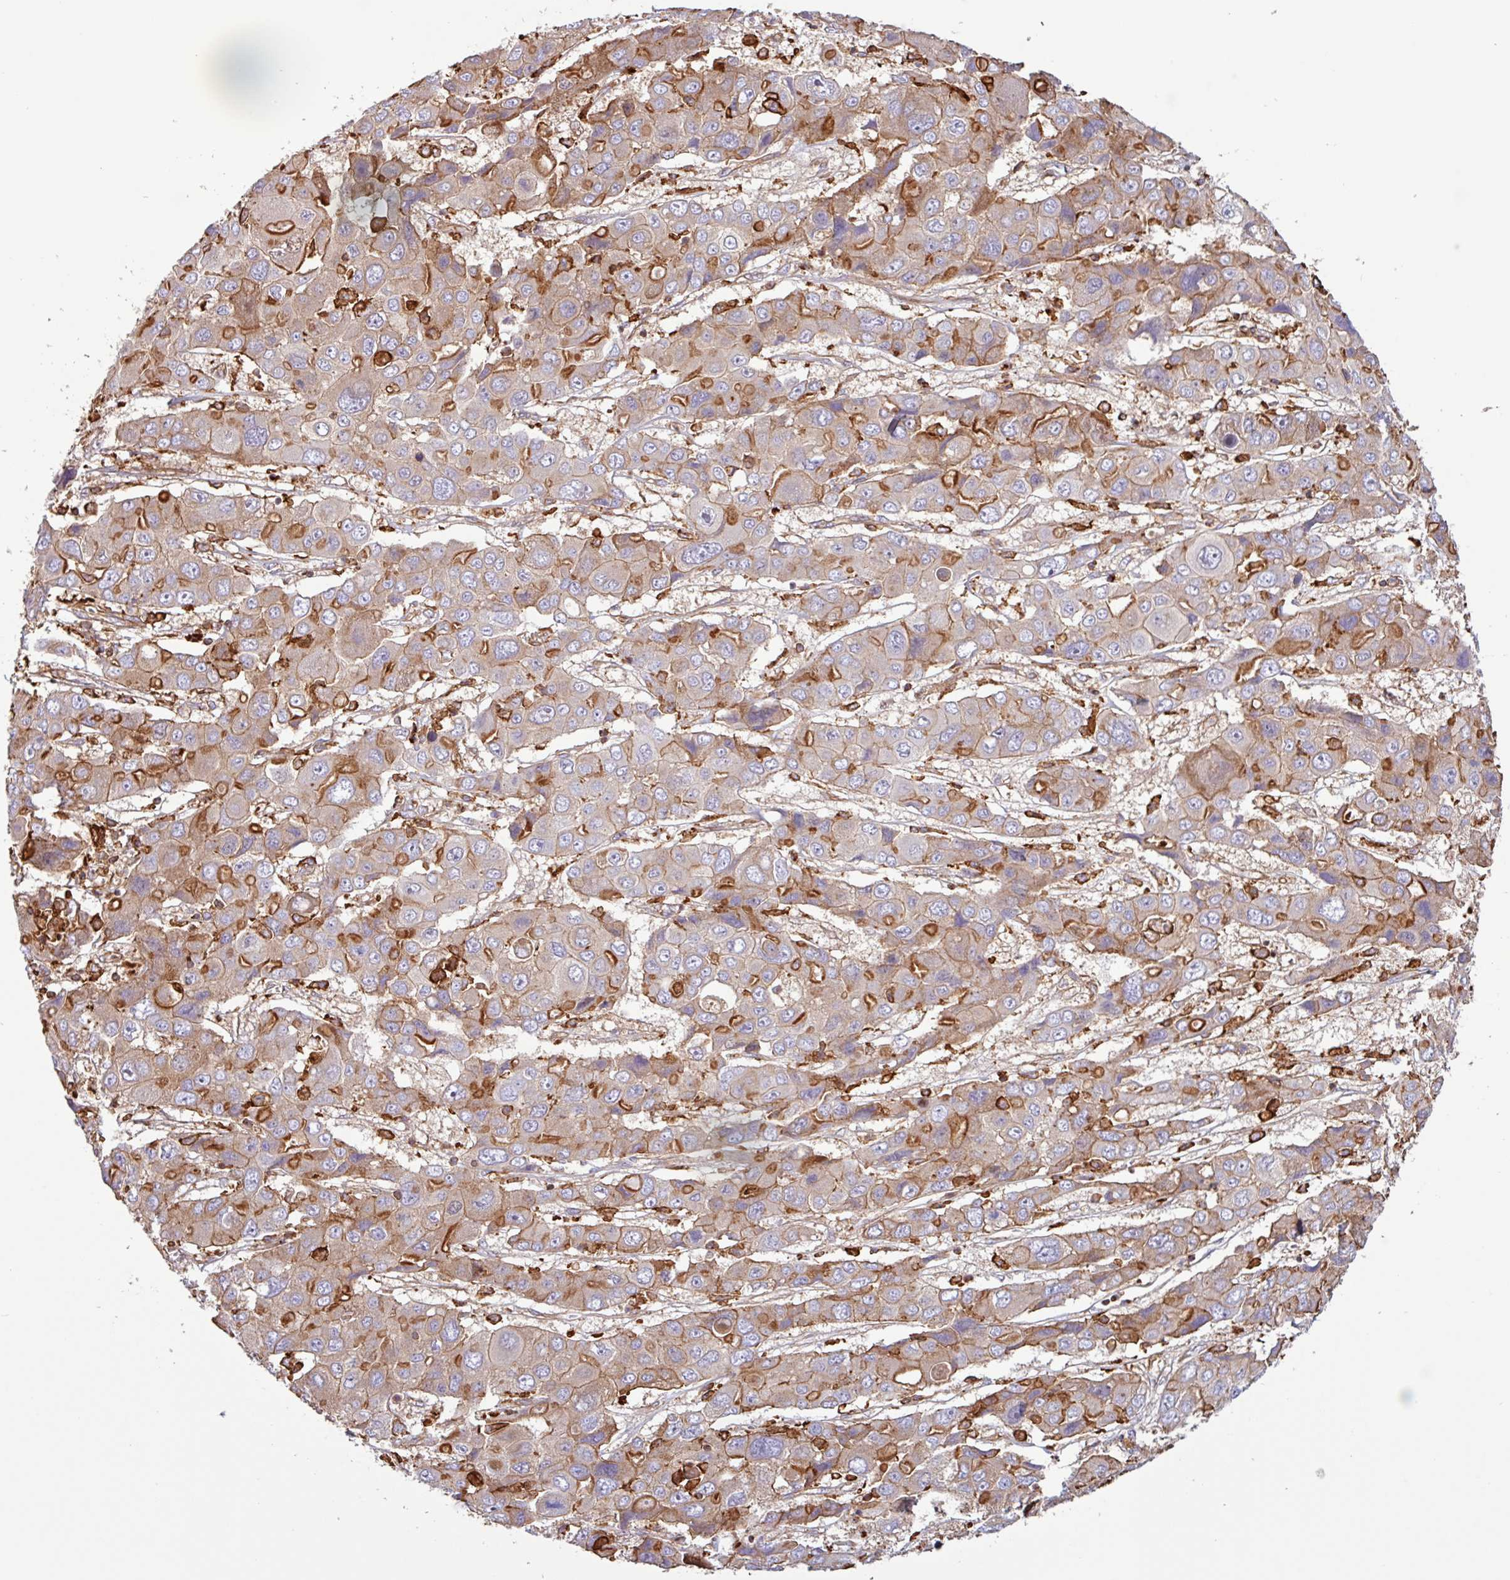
{"staining": {"intensity": "moderate", "quantity": ">75%", "location": "cytoplasmic/membranous"}, "tissue": "liver cancer", "cell_type": "Tumor cells", "image_type": "cancer", "snomed": [{"axis": "morphology", "description": "Cholangiocarcinoma"}, {"axis": "topography", "description": "Liver"}], "caption": "Human liver cholangiocarcinoma stained with a brown dye demonstrates moderate cytoplasmic/membranous positive positivity in about >75% of tumor cells.", "gene": "ACTR3", "patient": {"sex": "male", "age": 67}}